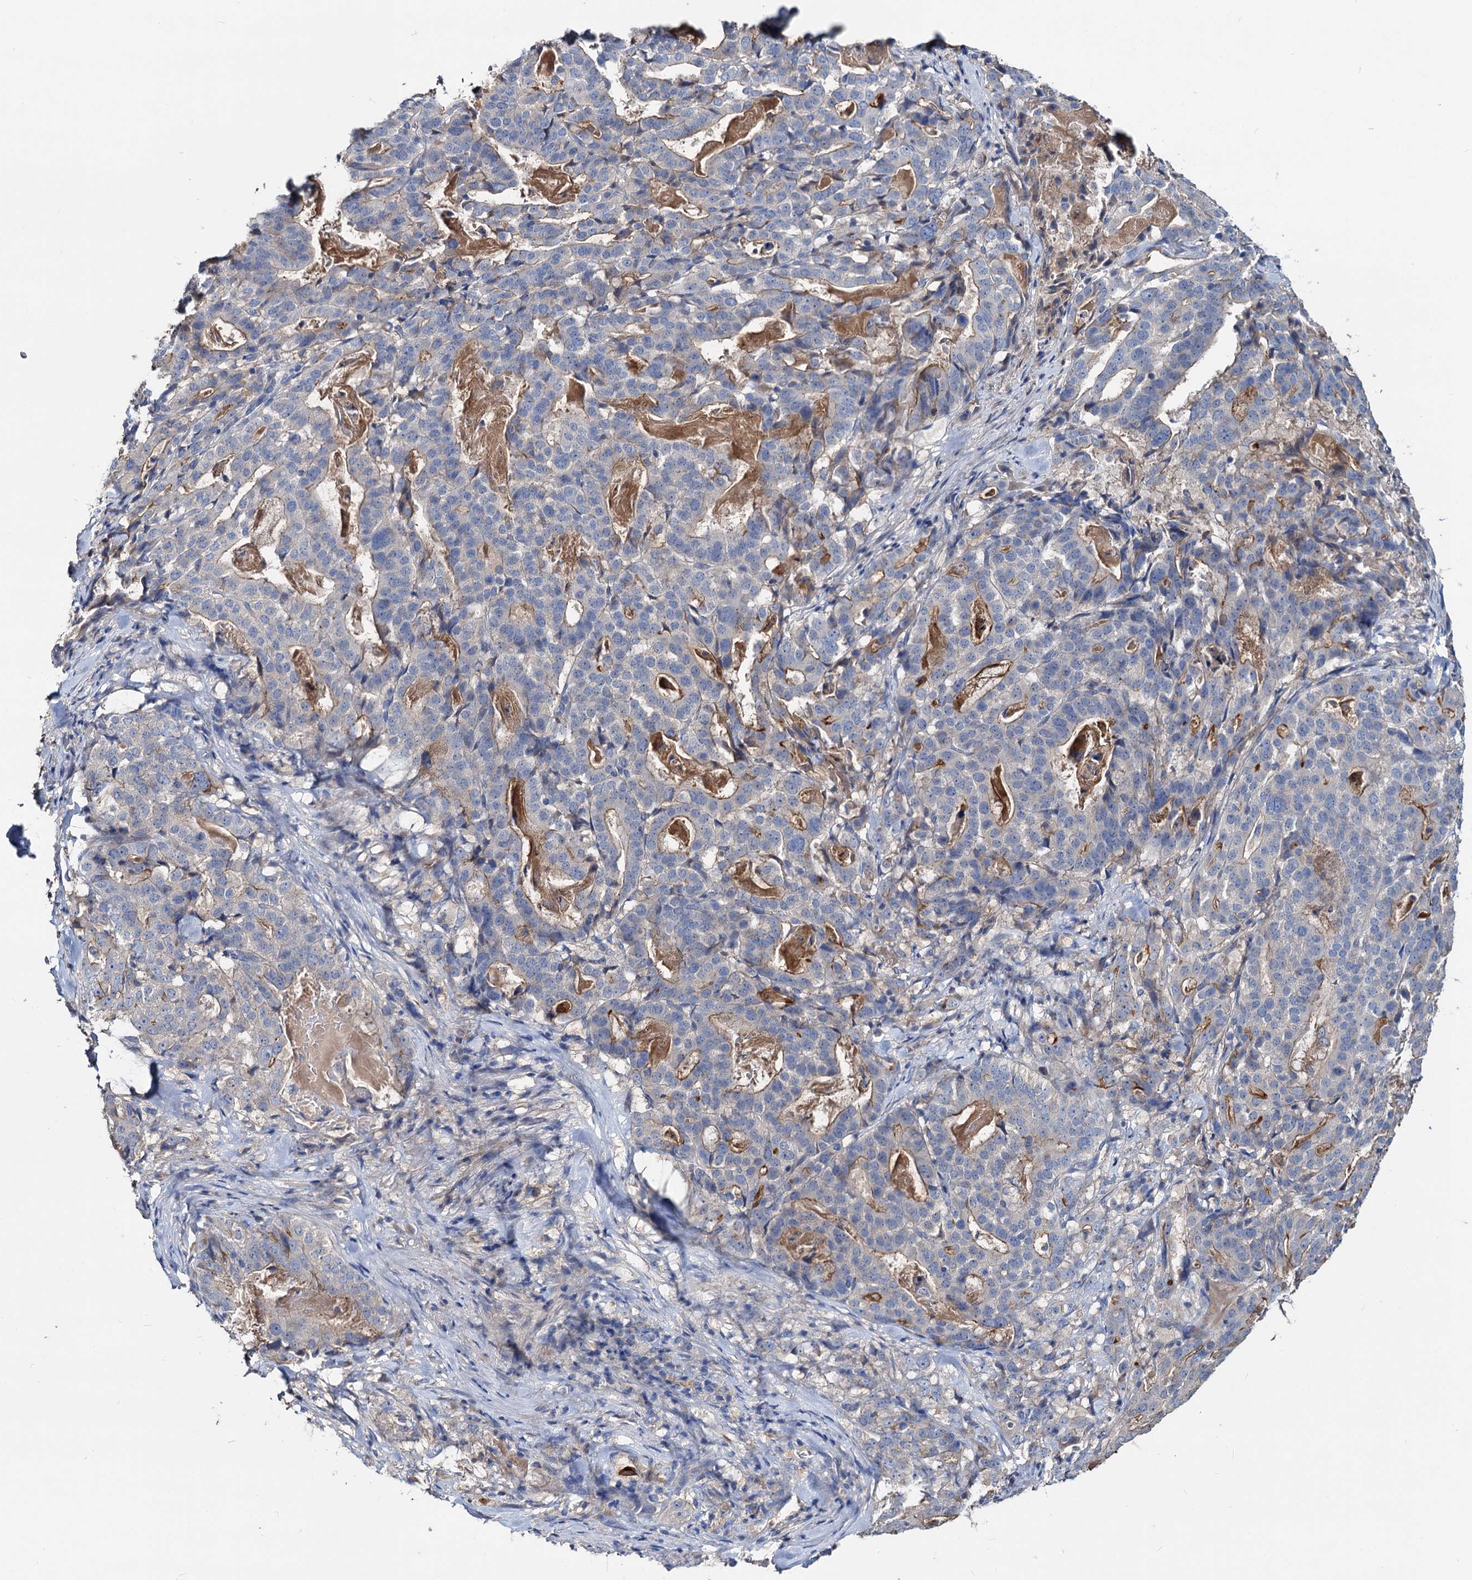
{"staining": {"intensity": "weak", "quantity": "<25%", "location": "cytoplasmic/membranous"}, "tissue": "stomach cancer", "cell_type": "Tumor cells", "image_type": "cancer", "snomed": [{"axis": "morphology", "description": "Adenocarcinoma, NOS"}, {"axis": "topography", "description": "Stomach"}], "caption": "This micrograph is of stomach cancer stained with immunohistochemistry (IHC) to label a protein in brown with the nuclei are counter-stained blue. There is no expression in tumor cells.", "gene": "ACY3", "patient": {"sex": "male", "age": 48}}